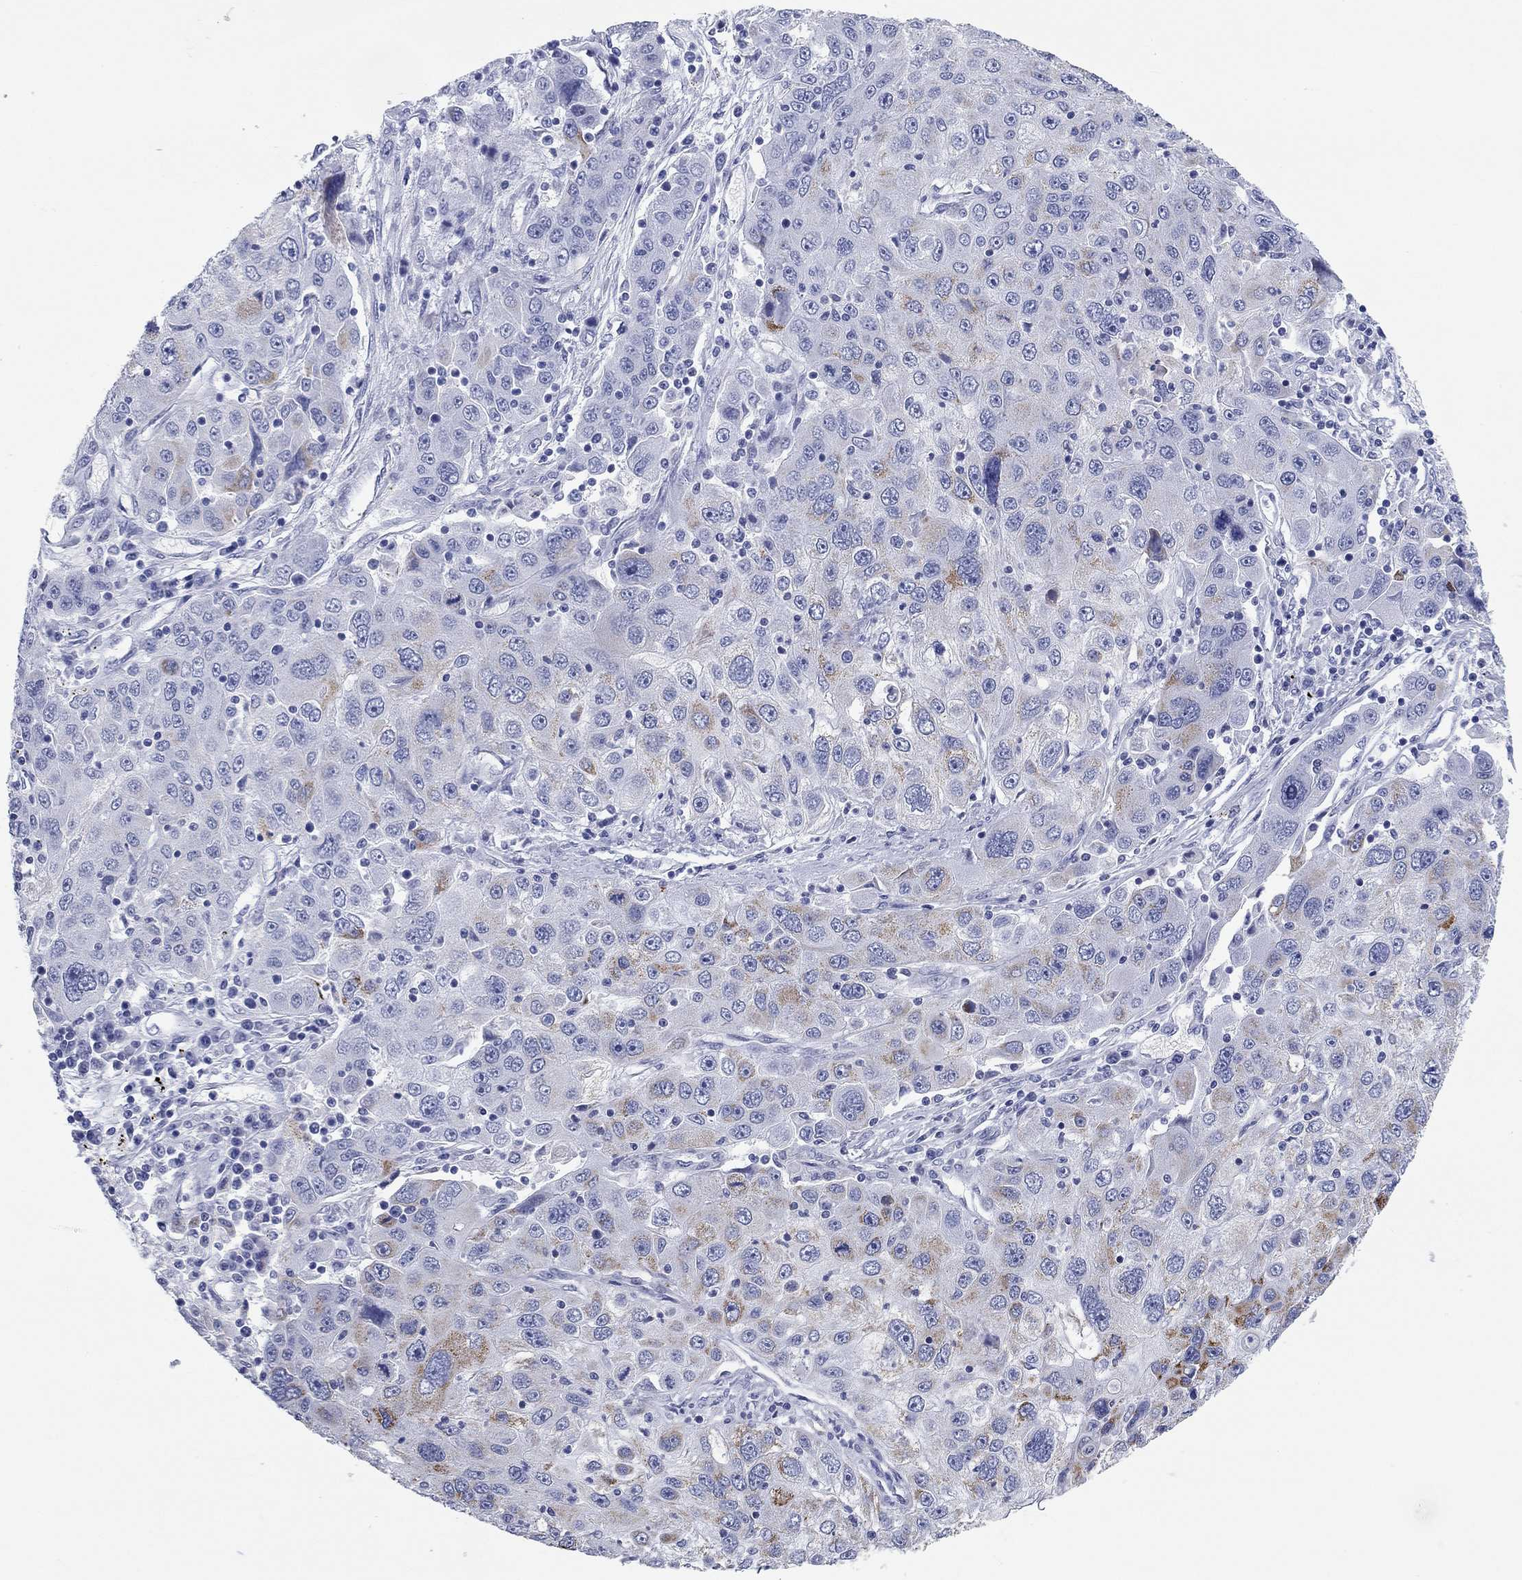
{"staining": {"intensity": "moderate", "quantity": "<25%", "location": "cytoplasmic/membranous"}, "tissue": "stomach cancer", "cell_type": "Tumor cells", "image_type": "cancer", "snomed": [{"axis": "morphology", "description": "Adenocarcinoma, NOS"}, {"axis": "topography", "description": "Stomach"}], "caption": "Moderate cytoplasmic/membranous staining for a protein is appreciated in about <25% of tumor cells of stomach adenocarcinoma using immunohistochemistry.", "gene": "CHI3L2", "patient": {"sex": "male", "age": 56}}